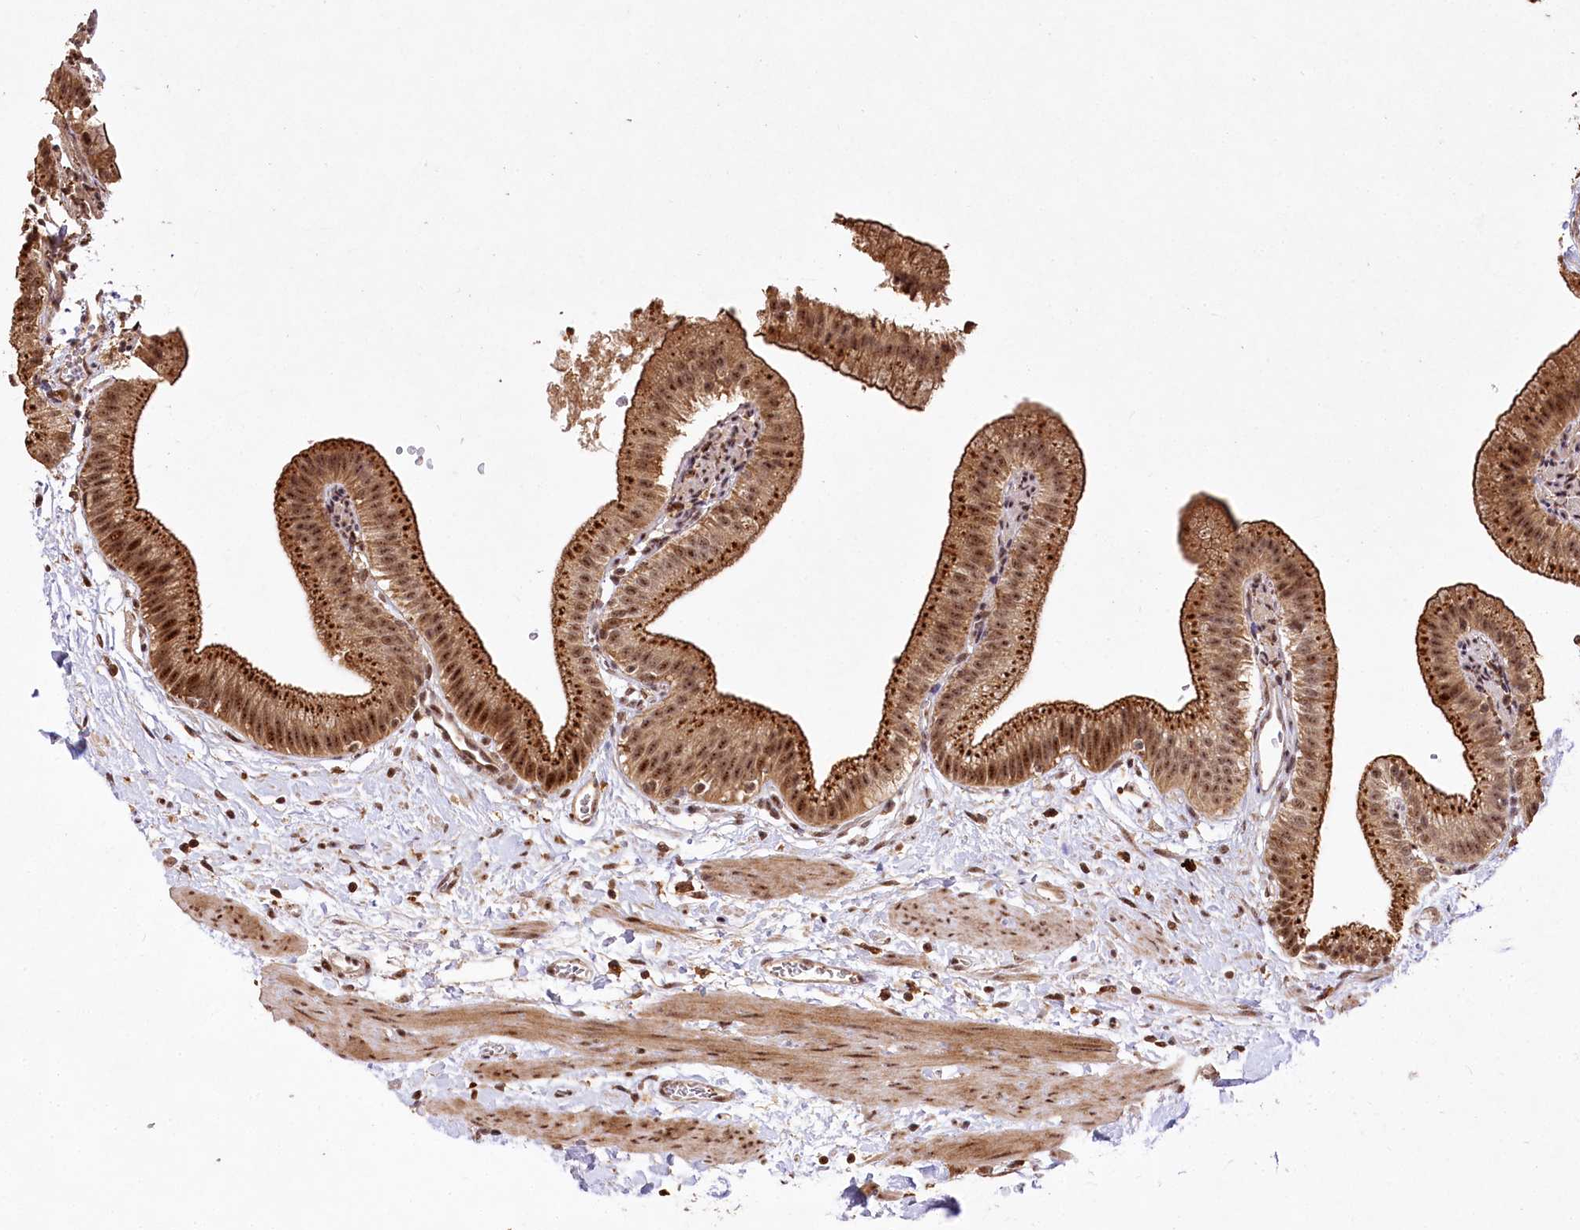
{"staining": {"intensity": "strong", "quantity": ">75%", "location": "cytoplasmic/membranous,nuclear"}, "tissue": "gallbladder", "cell_type": "Glandular cells", "image_type": "normal", "snomed": [{"axis": "morphology", "description": "Normal tissue, NOS"}, {"axis": "topography", "description": "Gallbladder"}], "caption": "Protein expression analysis of normal gallbladder exhibits strong cytoplasmic/membranous,nuclear expression in about >75% of glandular cells.", "gene": "PYROXD1", "patient": {"sex": "male", "age": 55}}